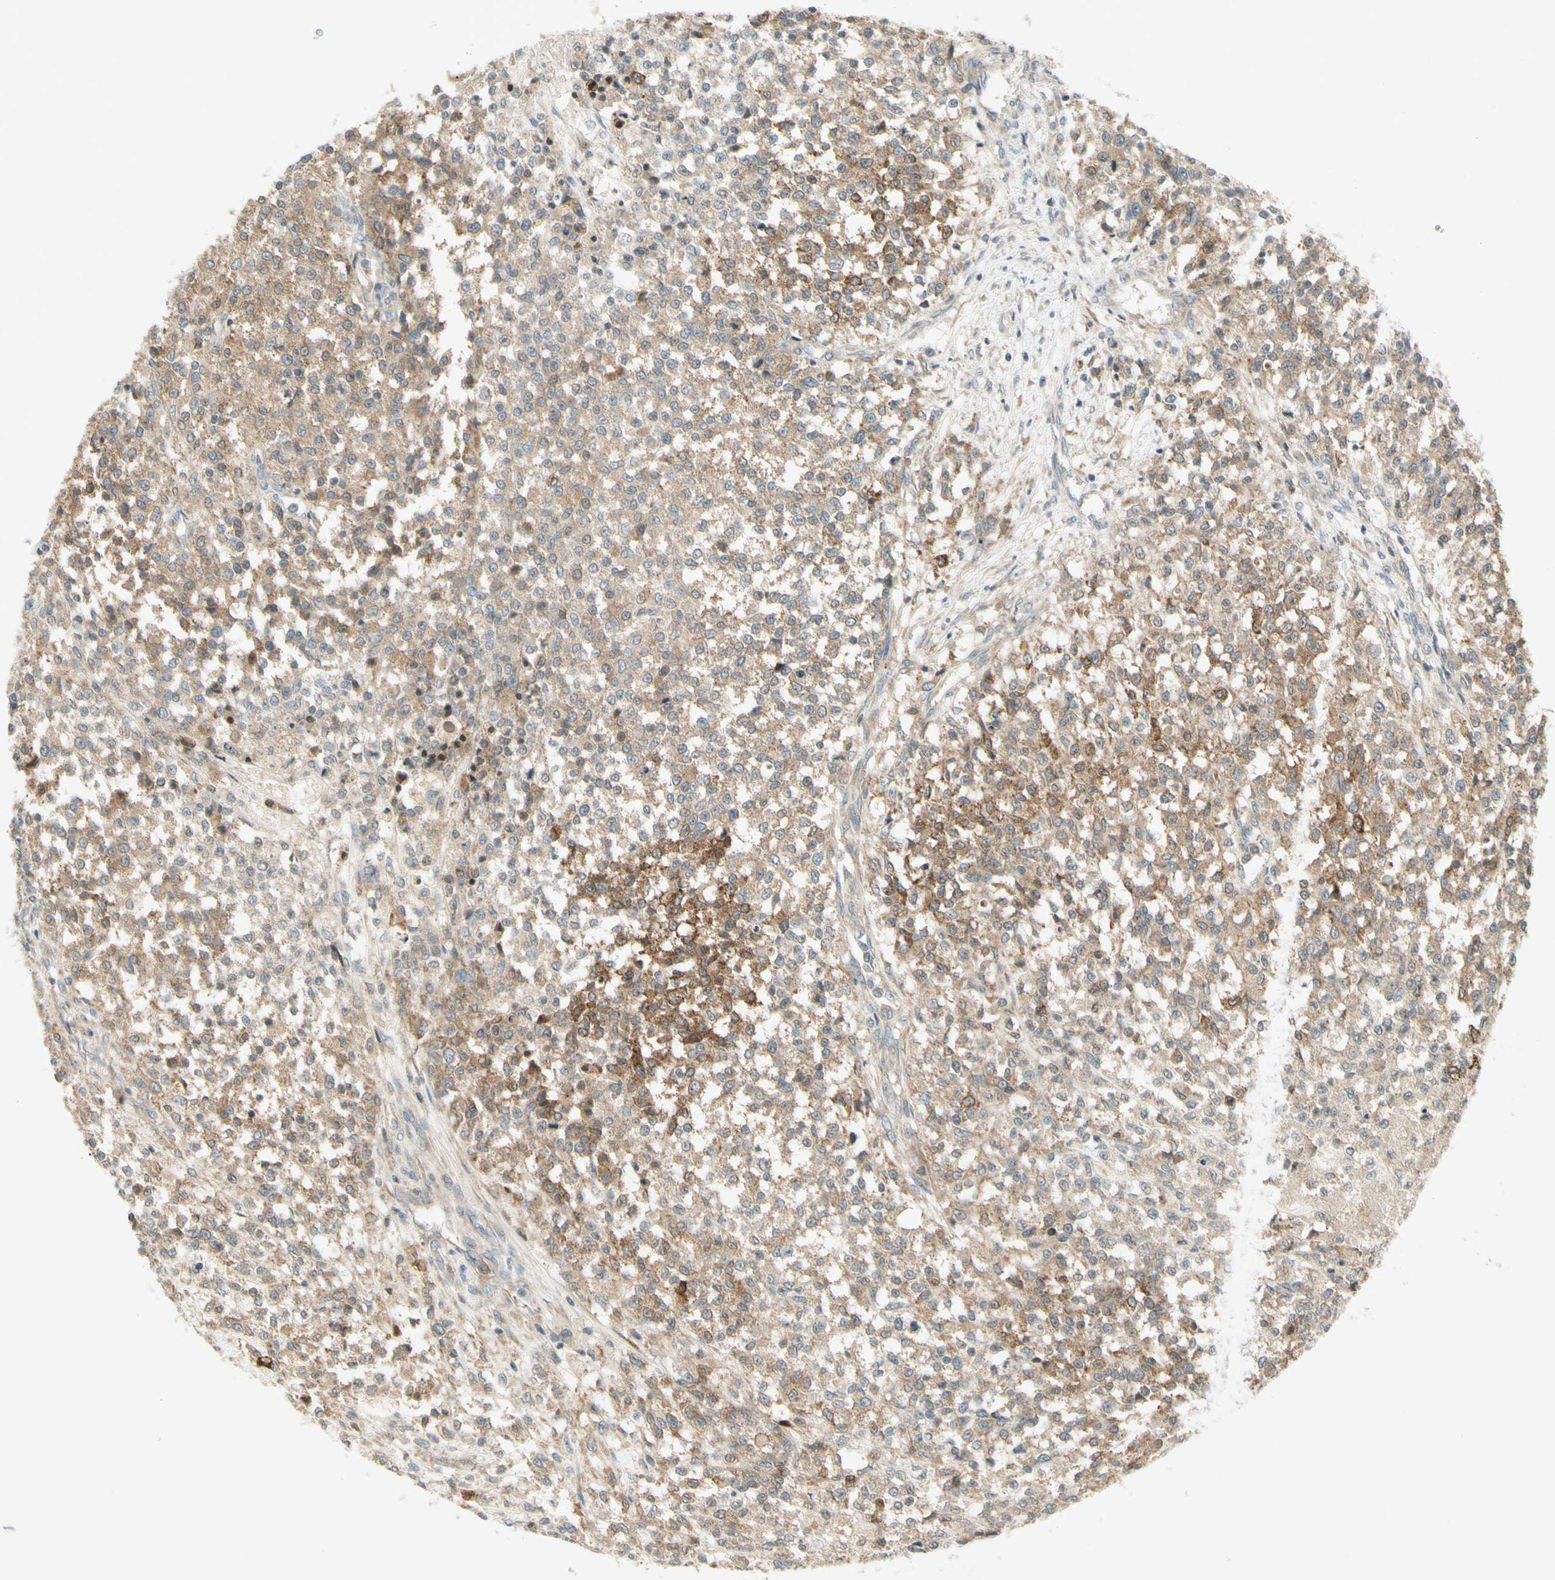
{"staining": {"intensity": "moderate", "quantity": "25%-75%", "location": "cytoplasmic/membranous"}, "tissue": "testis cancer", "cell_type": "Tumor cells", "image_type": "cancer", "snomed": [{"axis": "morphology", "description": "Seminoma, NOS"}, {"axis": "topography", "description": "Testis"}], "caption": "This image exhibits testis cancer stained with immunohistochemistry (IHC) to label a protein in brown. The cytoplasmic/membranous of tumor cells show moderate positivity for the protein. Nuclei are counter-stained blue.", "gene": "ETF1", "patient": {"sex": "male", "age": 59}}